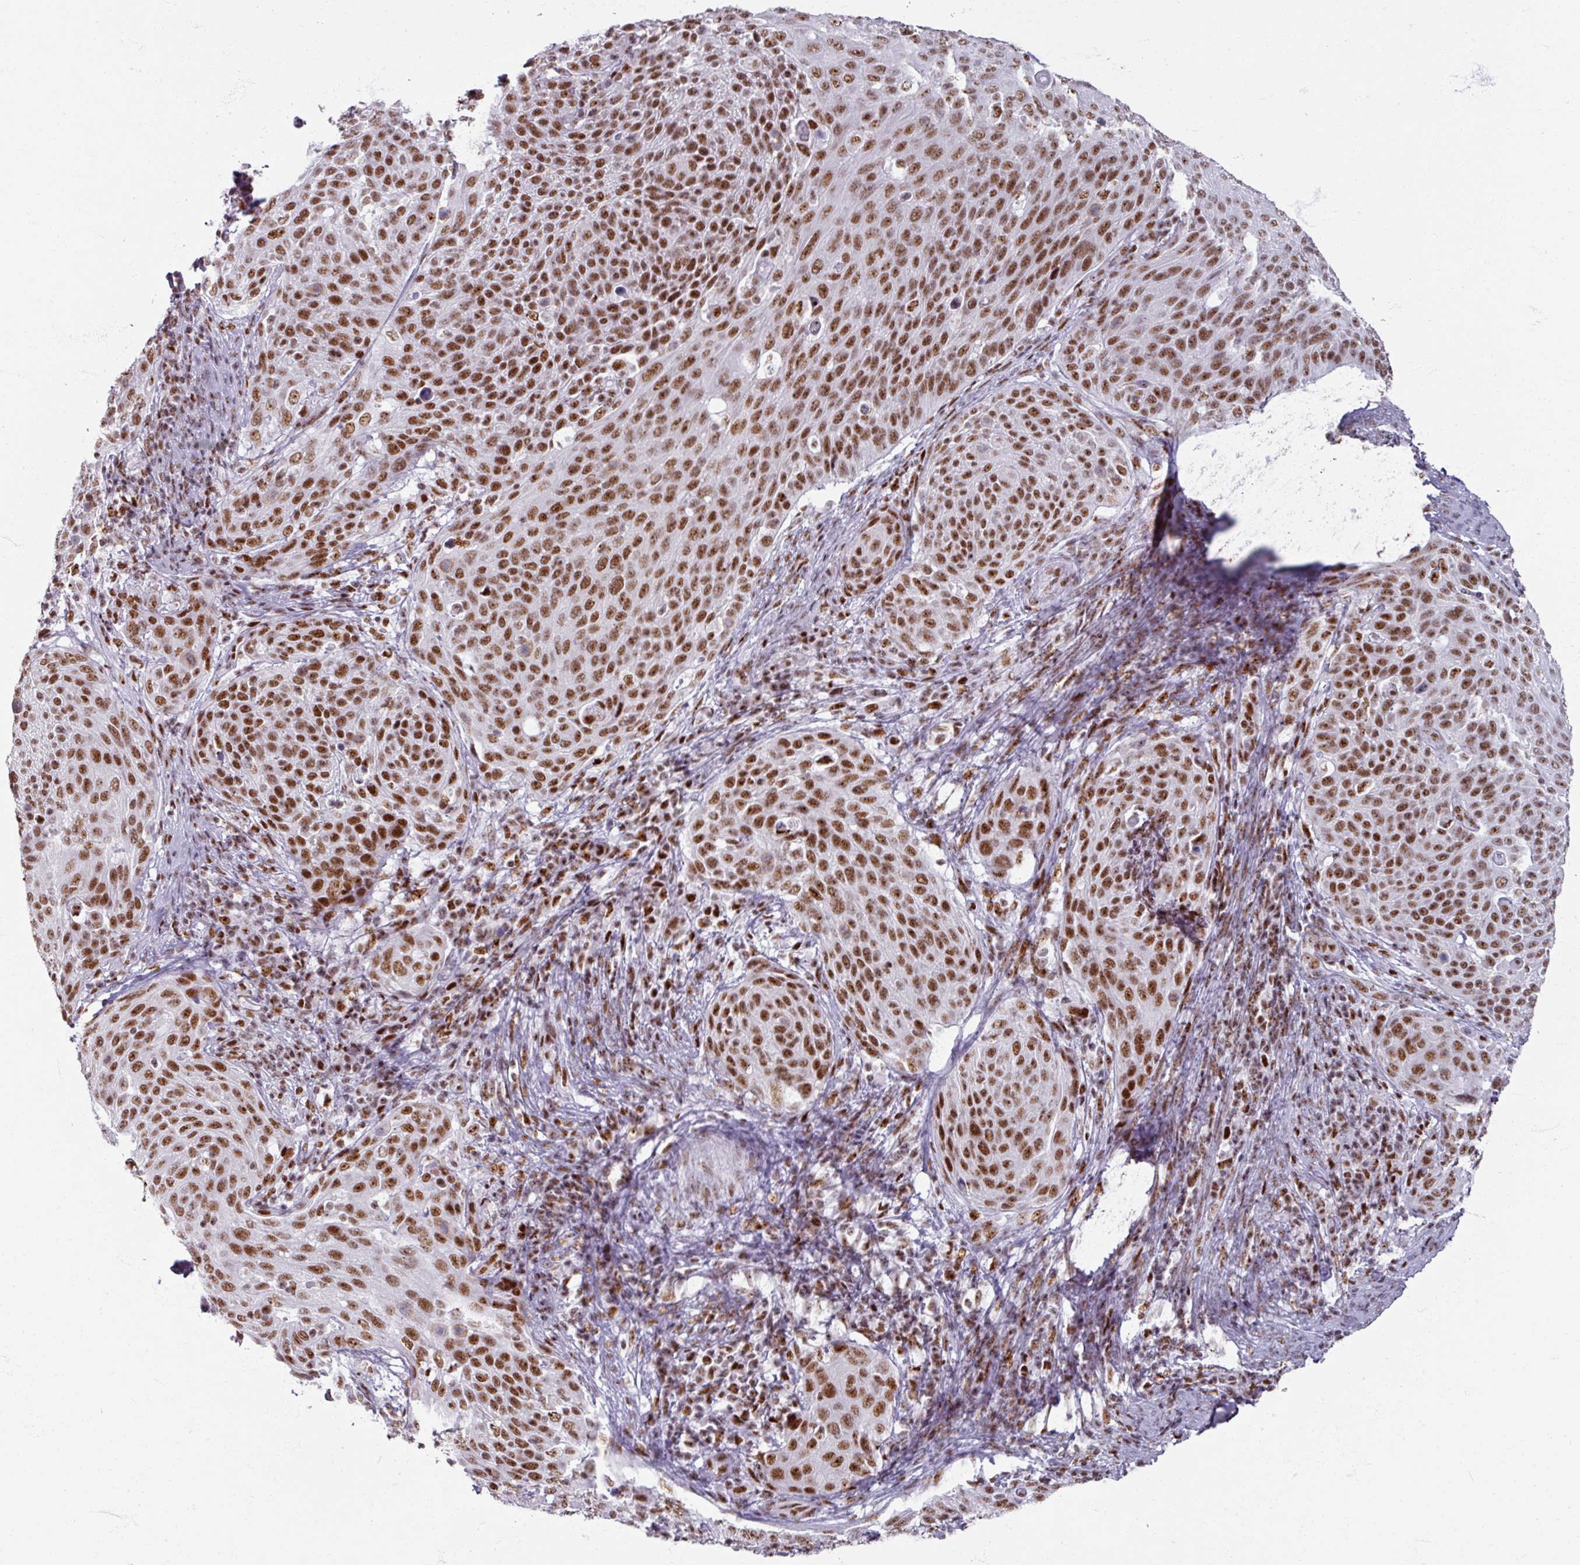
{"staining": {"intensity": "strong", "quantity": ">75%", "location": "nuclear"}, "tissue": "cervical cancer", "cell_type": "Tumor cells", "image_type": "cancer", "snomed": [{"axis": "morphology", "description": "Squamous cell carcinoma, NOS"}, {"axis": "topography", "description": "Cervix"}], "caption": "A high-resolution photomicrograph shows IHC staining of cervical cancer, which displays strong nuclear positivity in approximately >75% of tumor cells. The staining was performed using DAB to visualize the protein expression in brown, while the nuclei were stained in blue with hematoxylin (Magnification: 20x).", "gene": "ADAR", "patient": {"sex": "female", "age": 31}}